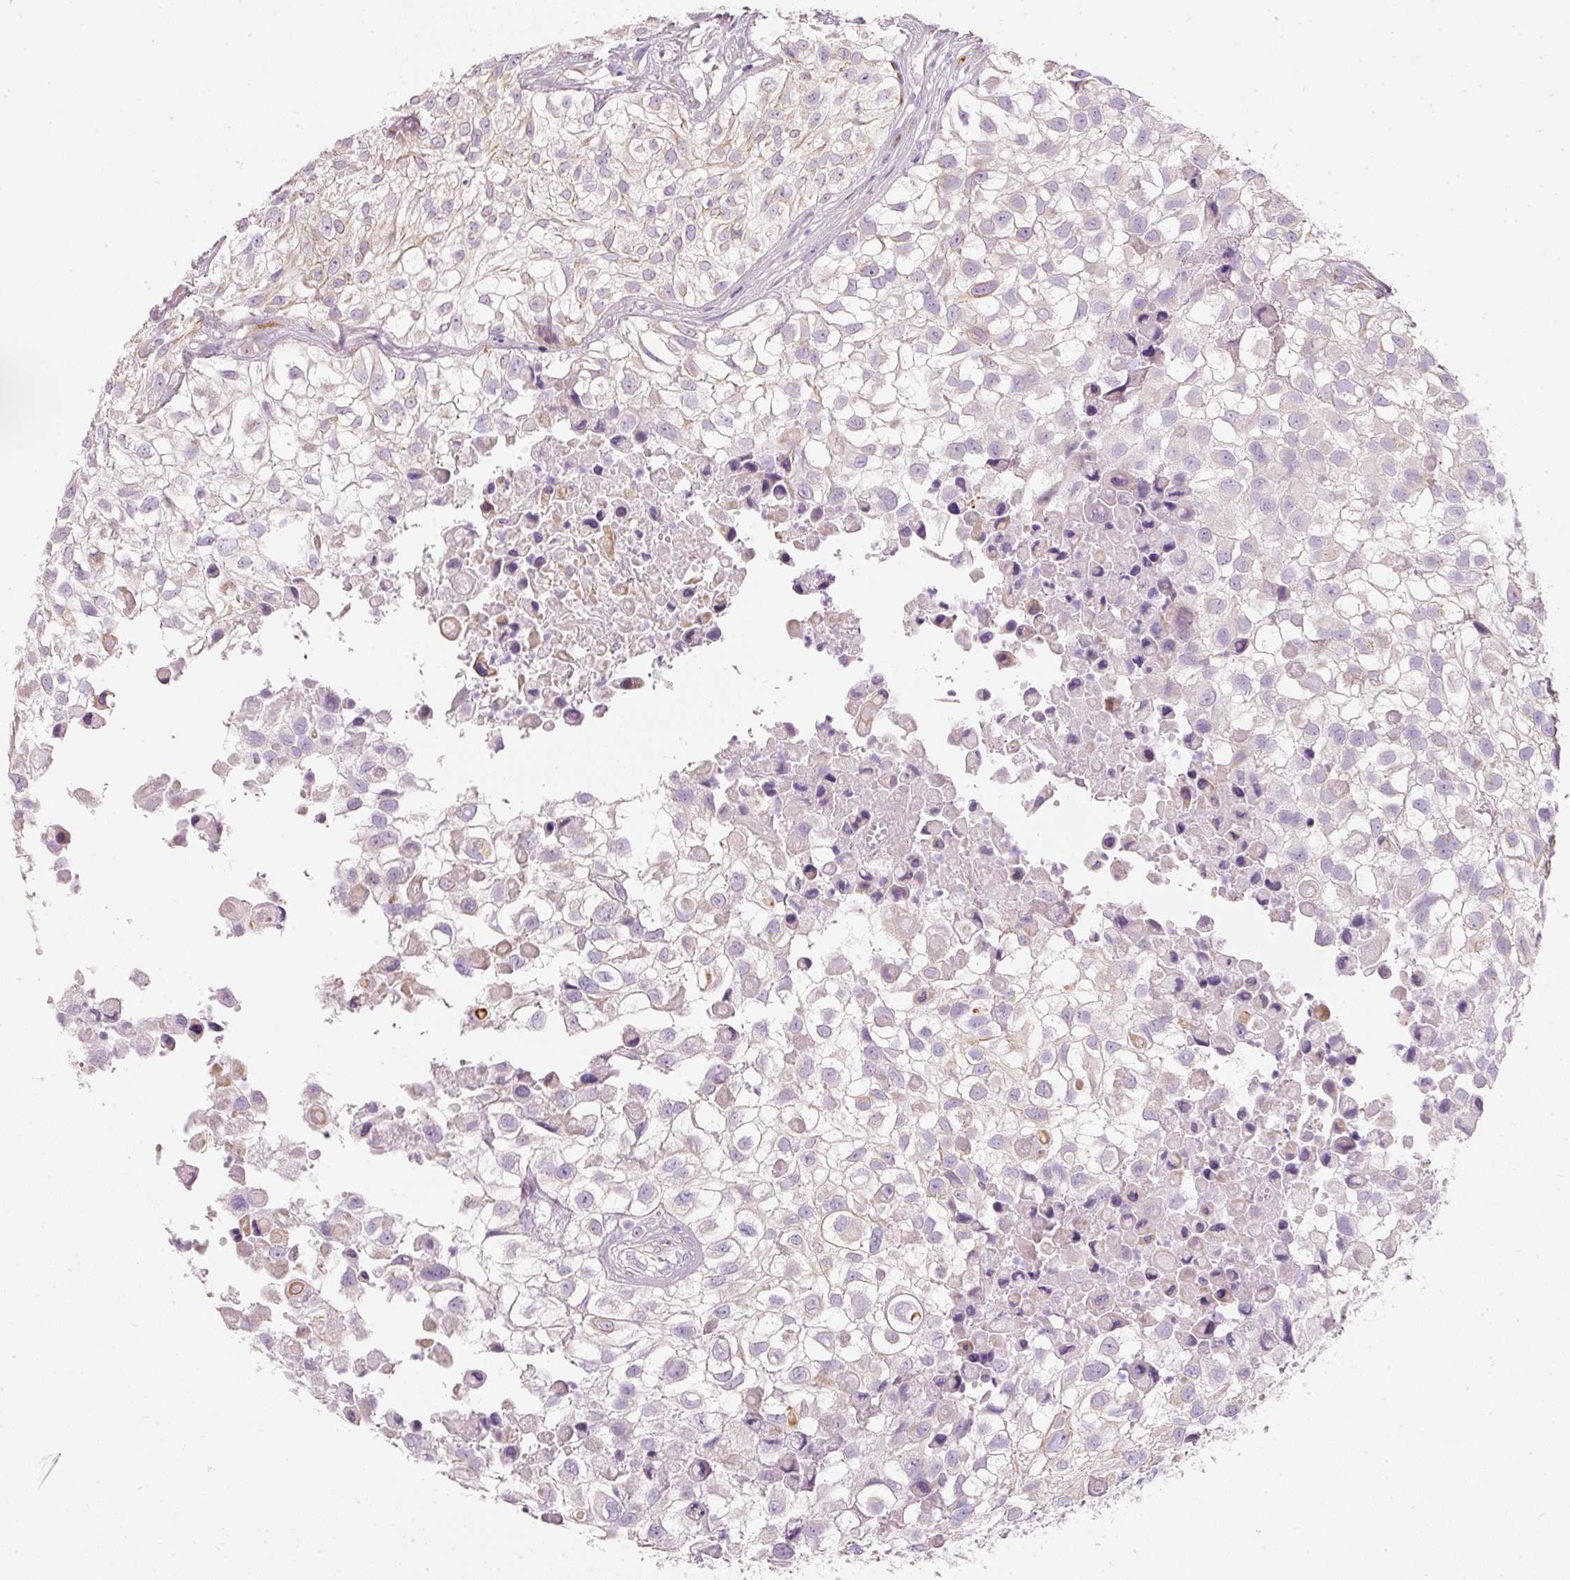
{"staining": {"intensity": "negative", "quantity": "none", "location": "none"}, "tissue": "urothelial cancer", "cell_type": "Tumor cells", "image_type": "cancer", "snomed": [{"axis": "morphology", "description": "Urothelial carcinoma, High grade"}, {"axis": "topography", "description": "Urinary bladder"}], "caption": "Tumor cells show no significant expression in high-grade urothelial carcinoma. Nuclei are stained in blue.", "gene": "PDXDC1", "patient": {"sex": "male", "age": 56}}